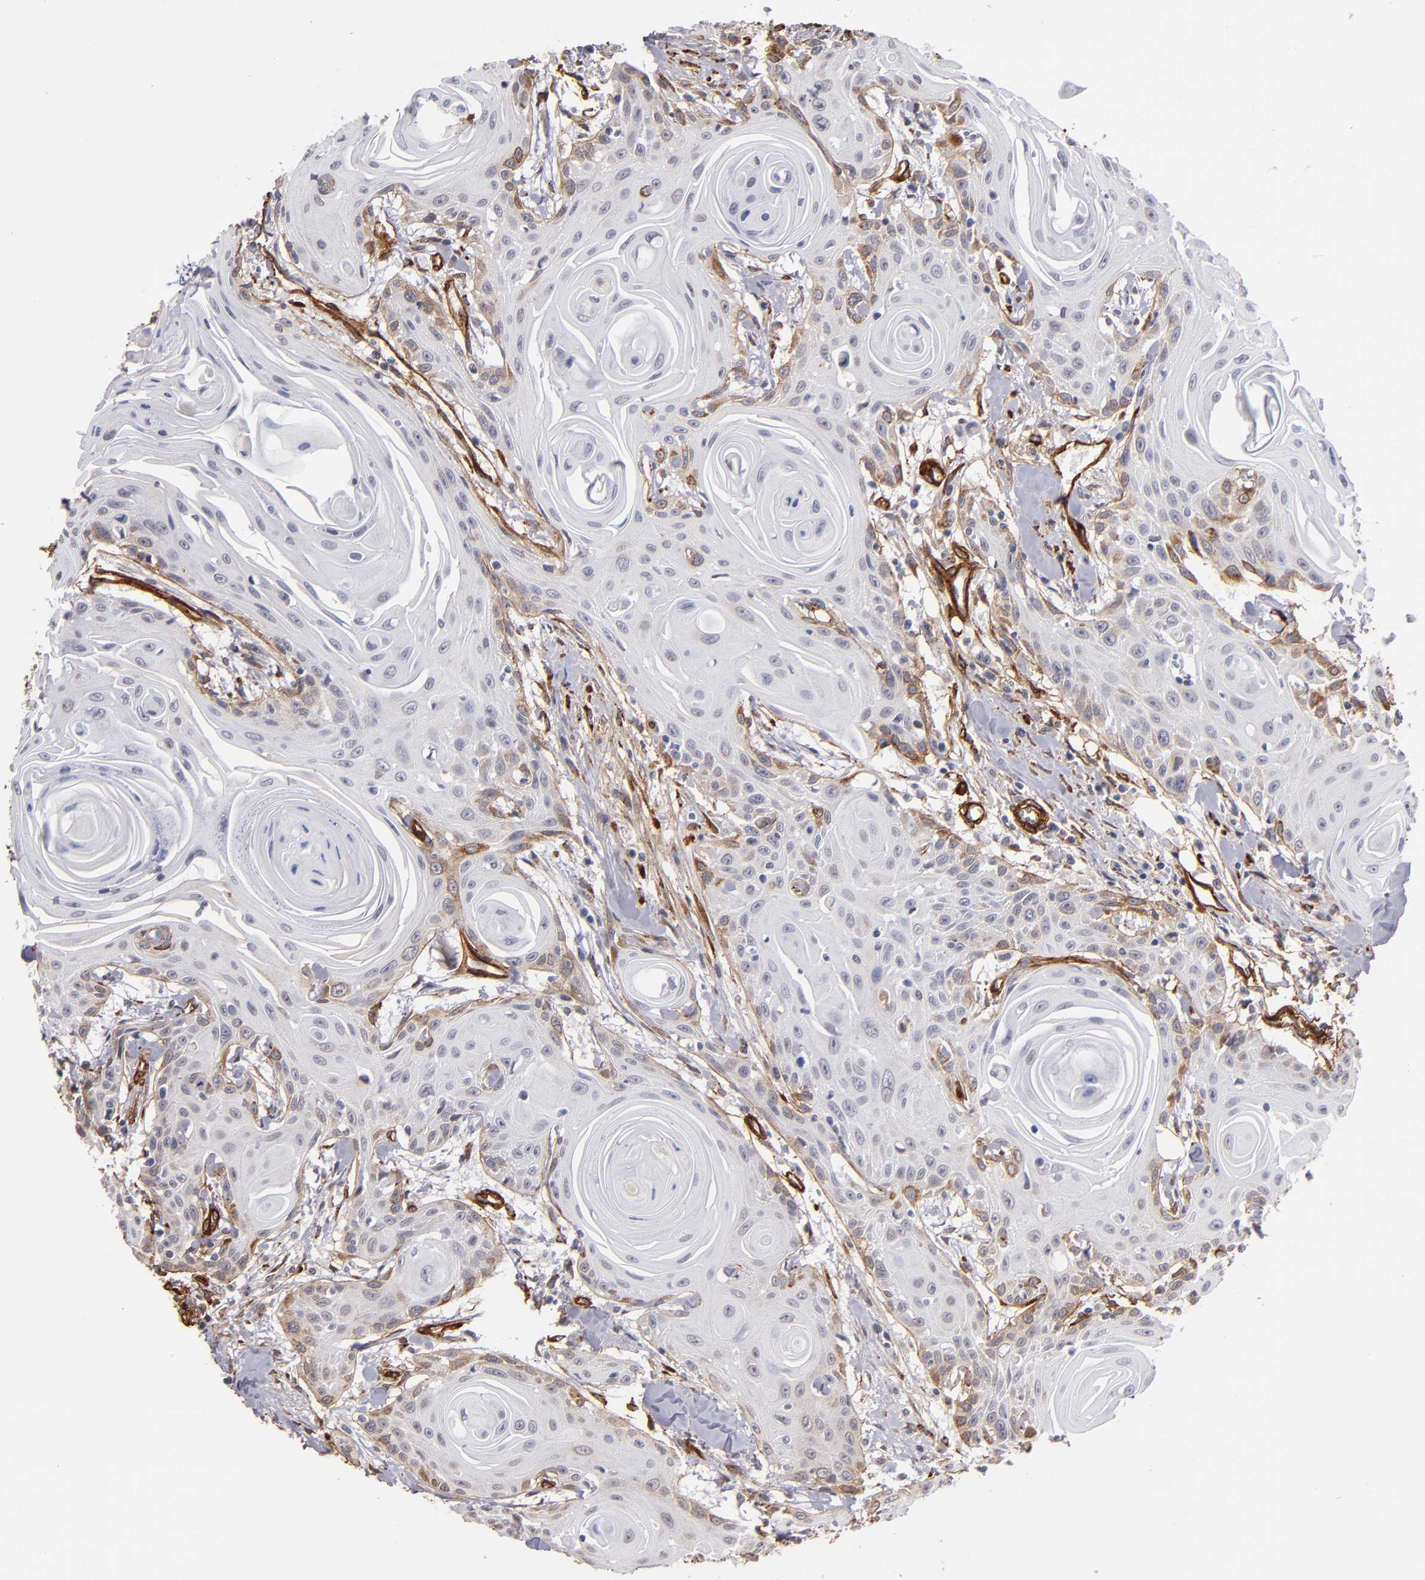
{"staining": {"intensity": "weak", "quantity": "<25%", "location": "cytoplasmic/membranous"}, "tissue": "head and neck cancer", "cell_type": "Tumor cells", "image_type": "cancer", "snomed": [{"axis": "morphology", "description": "Squamous cell carcinoma, NOS"}, {"axis": "morphology", "description": "Squamous cell carcinoma, metastatic, NOS"}, {"axis": "topography", "description": "Lymph node"}, {"axis": "topography", "description": "Salivary gland"}, {"axis": "topography", "description": "Head-Neck"}], "caption": "IHC of head and neck cancer exhibits no expression in tumor cells. (Brightfield microscopy of DAB (3,3'-diaminobenzidine) IHC at high magnification).", "gene": "LAMC1", "patient": {"sex": "female", "age": 74}}